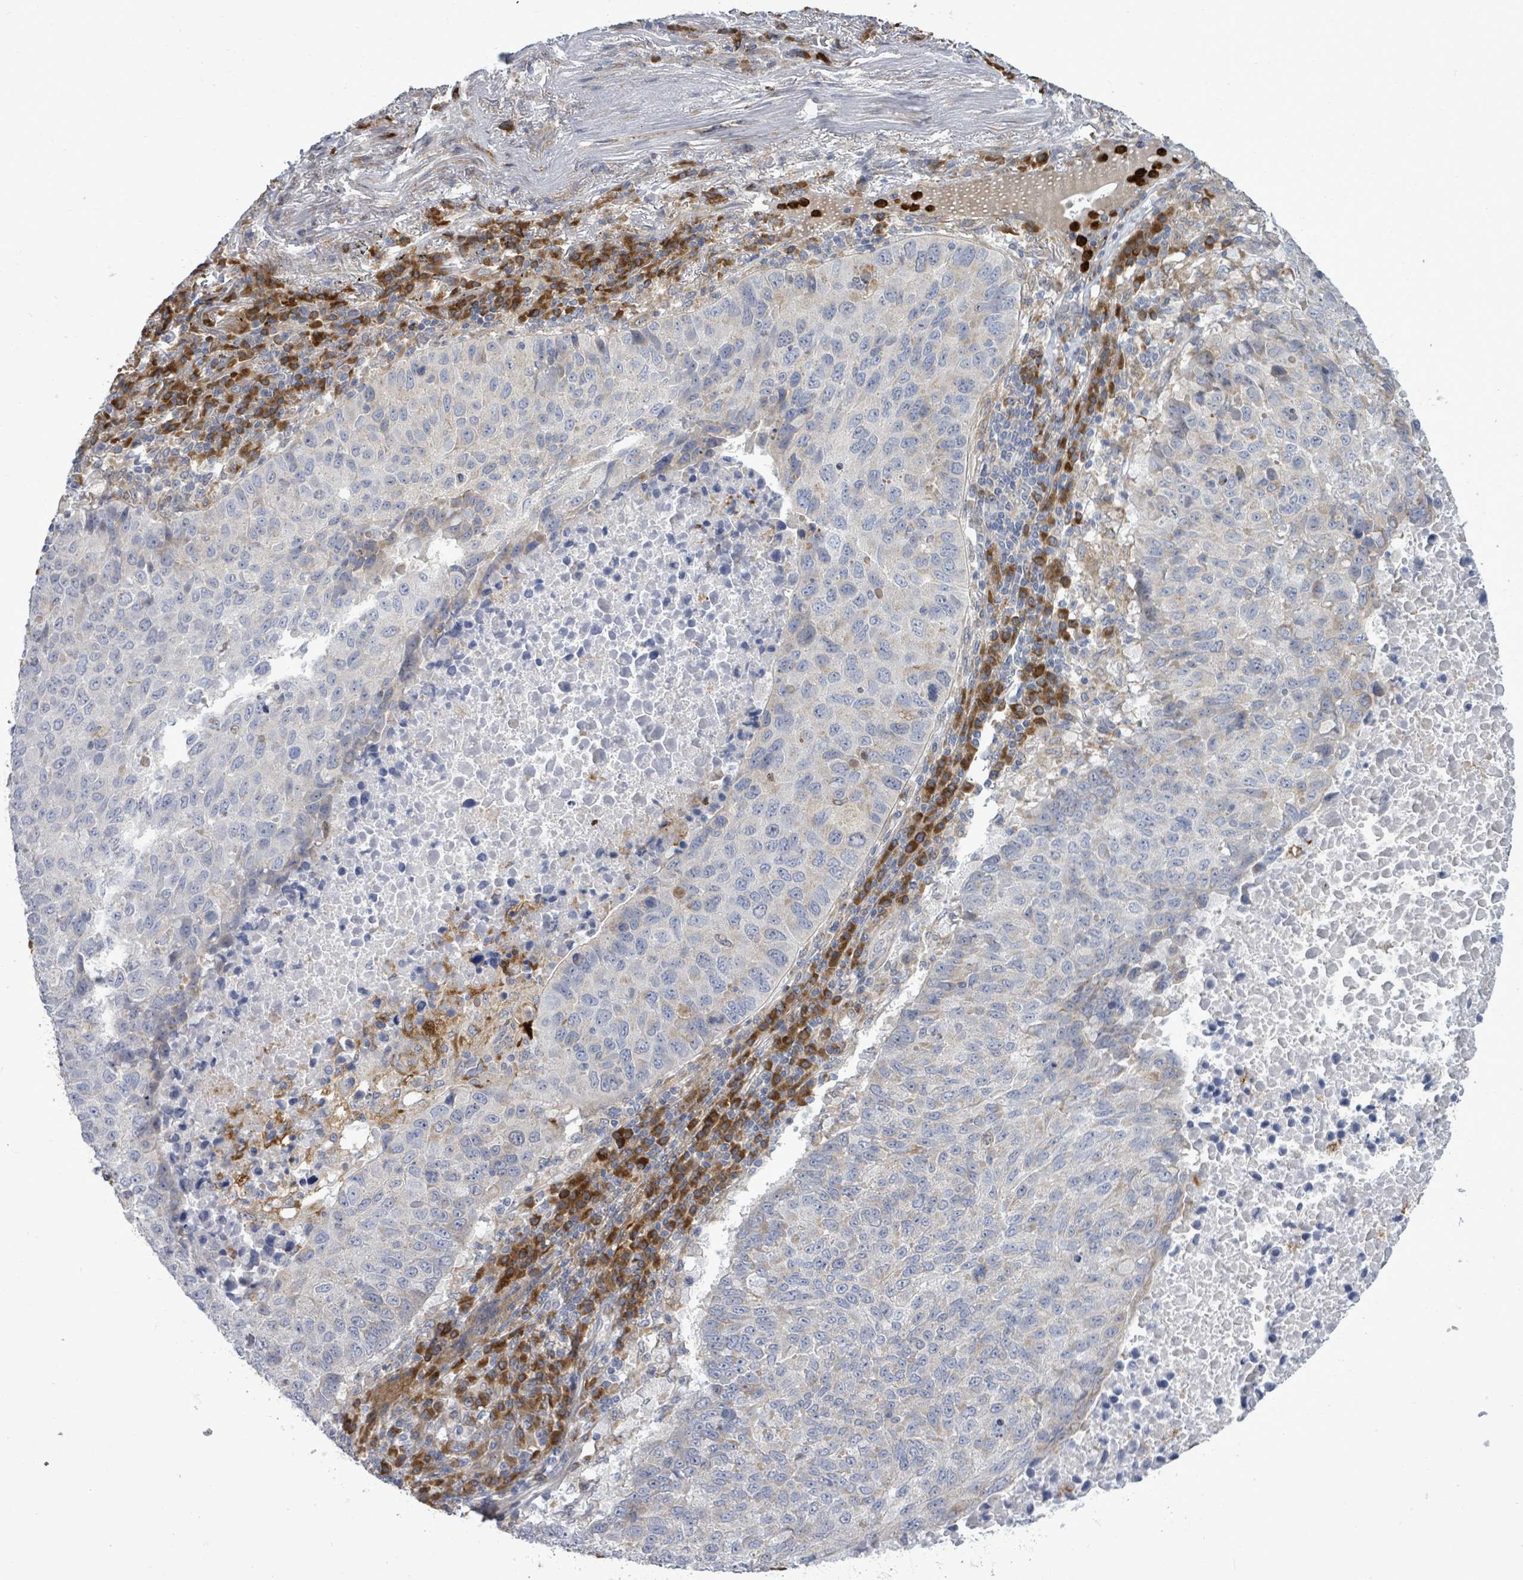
{"staining": {"intensity": "negative", "quantity": "none", "location": "none"}, "tissue": "lung cancer", "cell_type": "Tumor cells", "image_type": "cancer", "snomed": [{"axis": "morphology", "description": "Squamous cell carcinoma, NOS"}, {"axis": "topography", "description": "Lung"}], "caption": "DAB immunohistochemical staining of lung squamous cell carcinoma demonstrates no significant positivity in tumor cells. The staining is performed using DAB brown chromogen with nuclei counter-stained in using hematoxylin.", "gene": "SAR1A", "patient": {"sex": "male", "age": 73}}